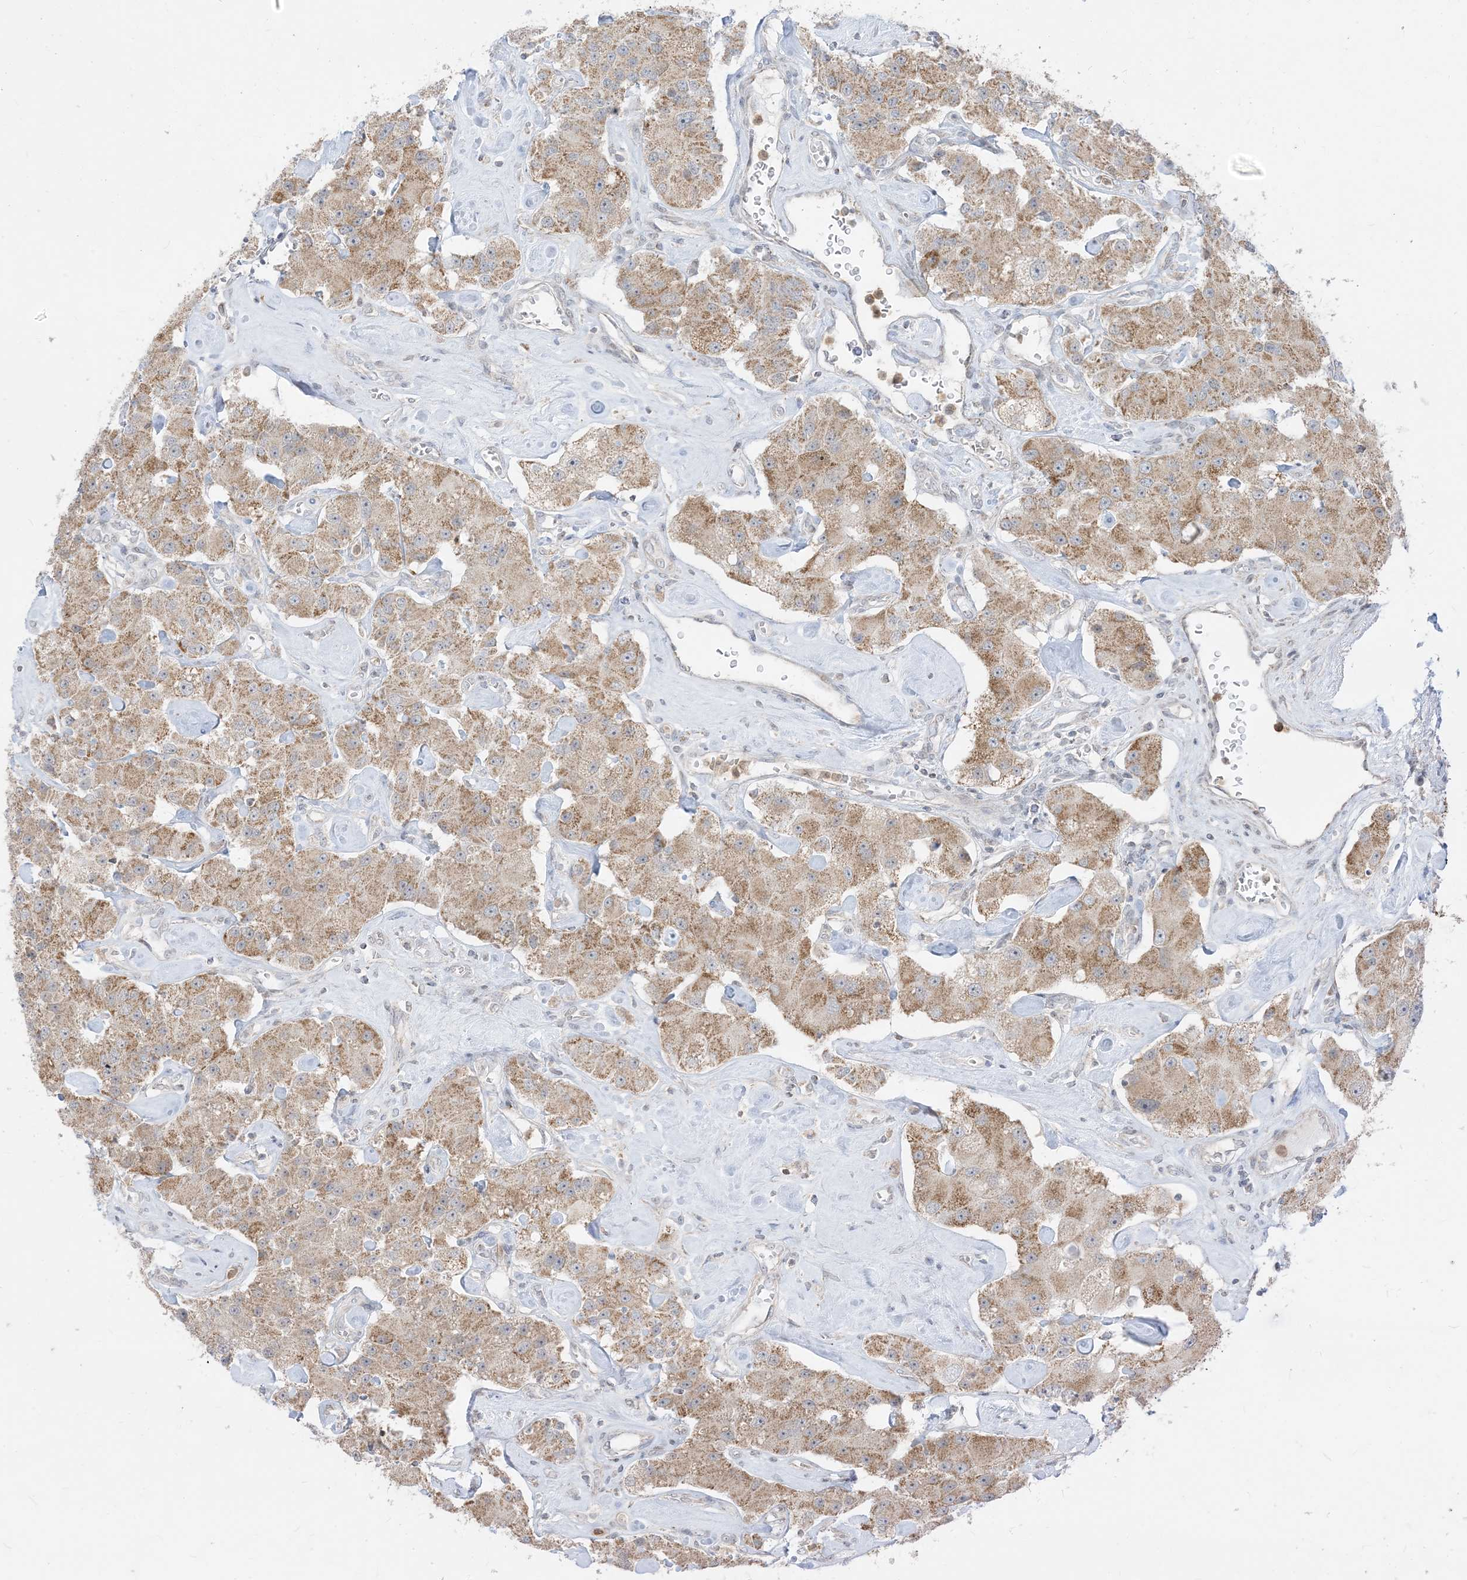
{"staining": {"intensity": "moderate", "quantity": ">75%", "location": "cytoplasmic/membranous"}, "tissue": "carcinoid", "cell_type": "Tumor cells", "image_type": "cancer", "snomed": [{"axis": "morphology", "description": "Carcinoid, malignant, NOS"}, {"axis": "topography", "description": "Pancreas"}], "caption": "A micrograph showing moderate cytoplasmic/membranous expression in about >75% of tumor cells in malignant carcinoid, as visualized by brown immunohistochemical staining.", "gene": "KANSL3", "patient": {"sex": "male", "age": 41}}